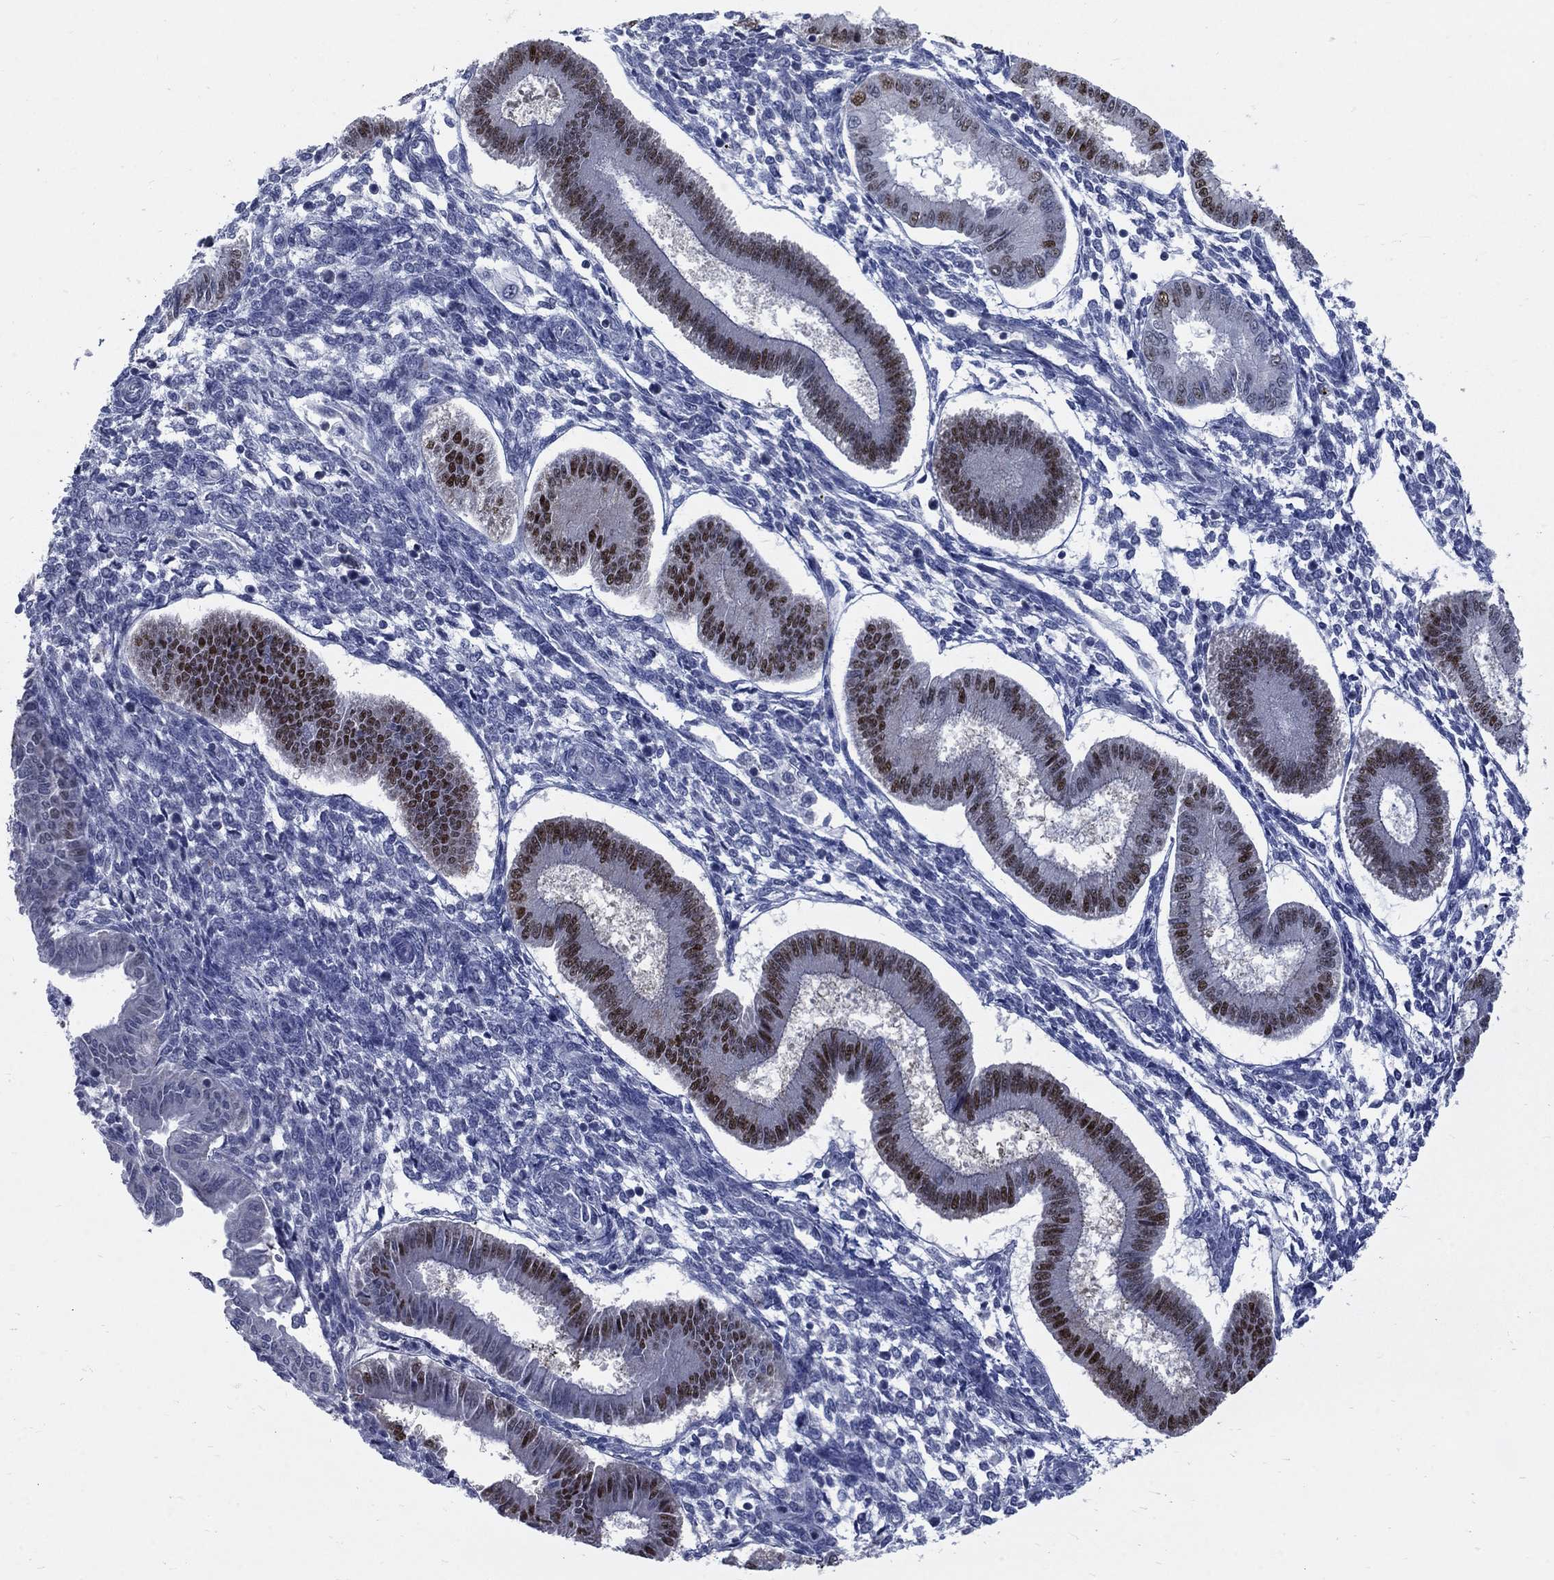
{"staining": {"intensity": "negative", "quantity": "none", "location": "none"}, "tissue": "endometrium", "cell_type": "Cells in endometrial stroma", "image_type": "normal", "snomed": [{"axis": "morphology", "description": "Normal tissue, NOS"}, {"axis": "topography", "description": "Endometrium"}], "caption": "The histopathology image exhibits no staining of cells in endometrial stroma in benign endometrium.", "gene": "GCFC2", "patient": {"sex": "female", "age": 43}}